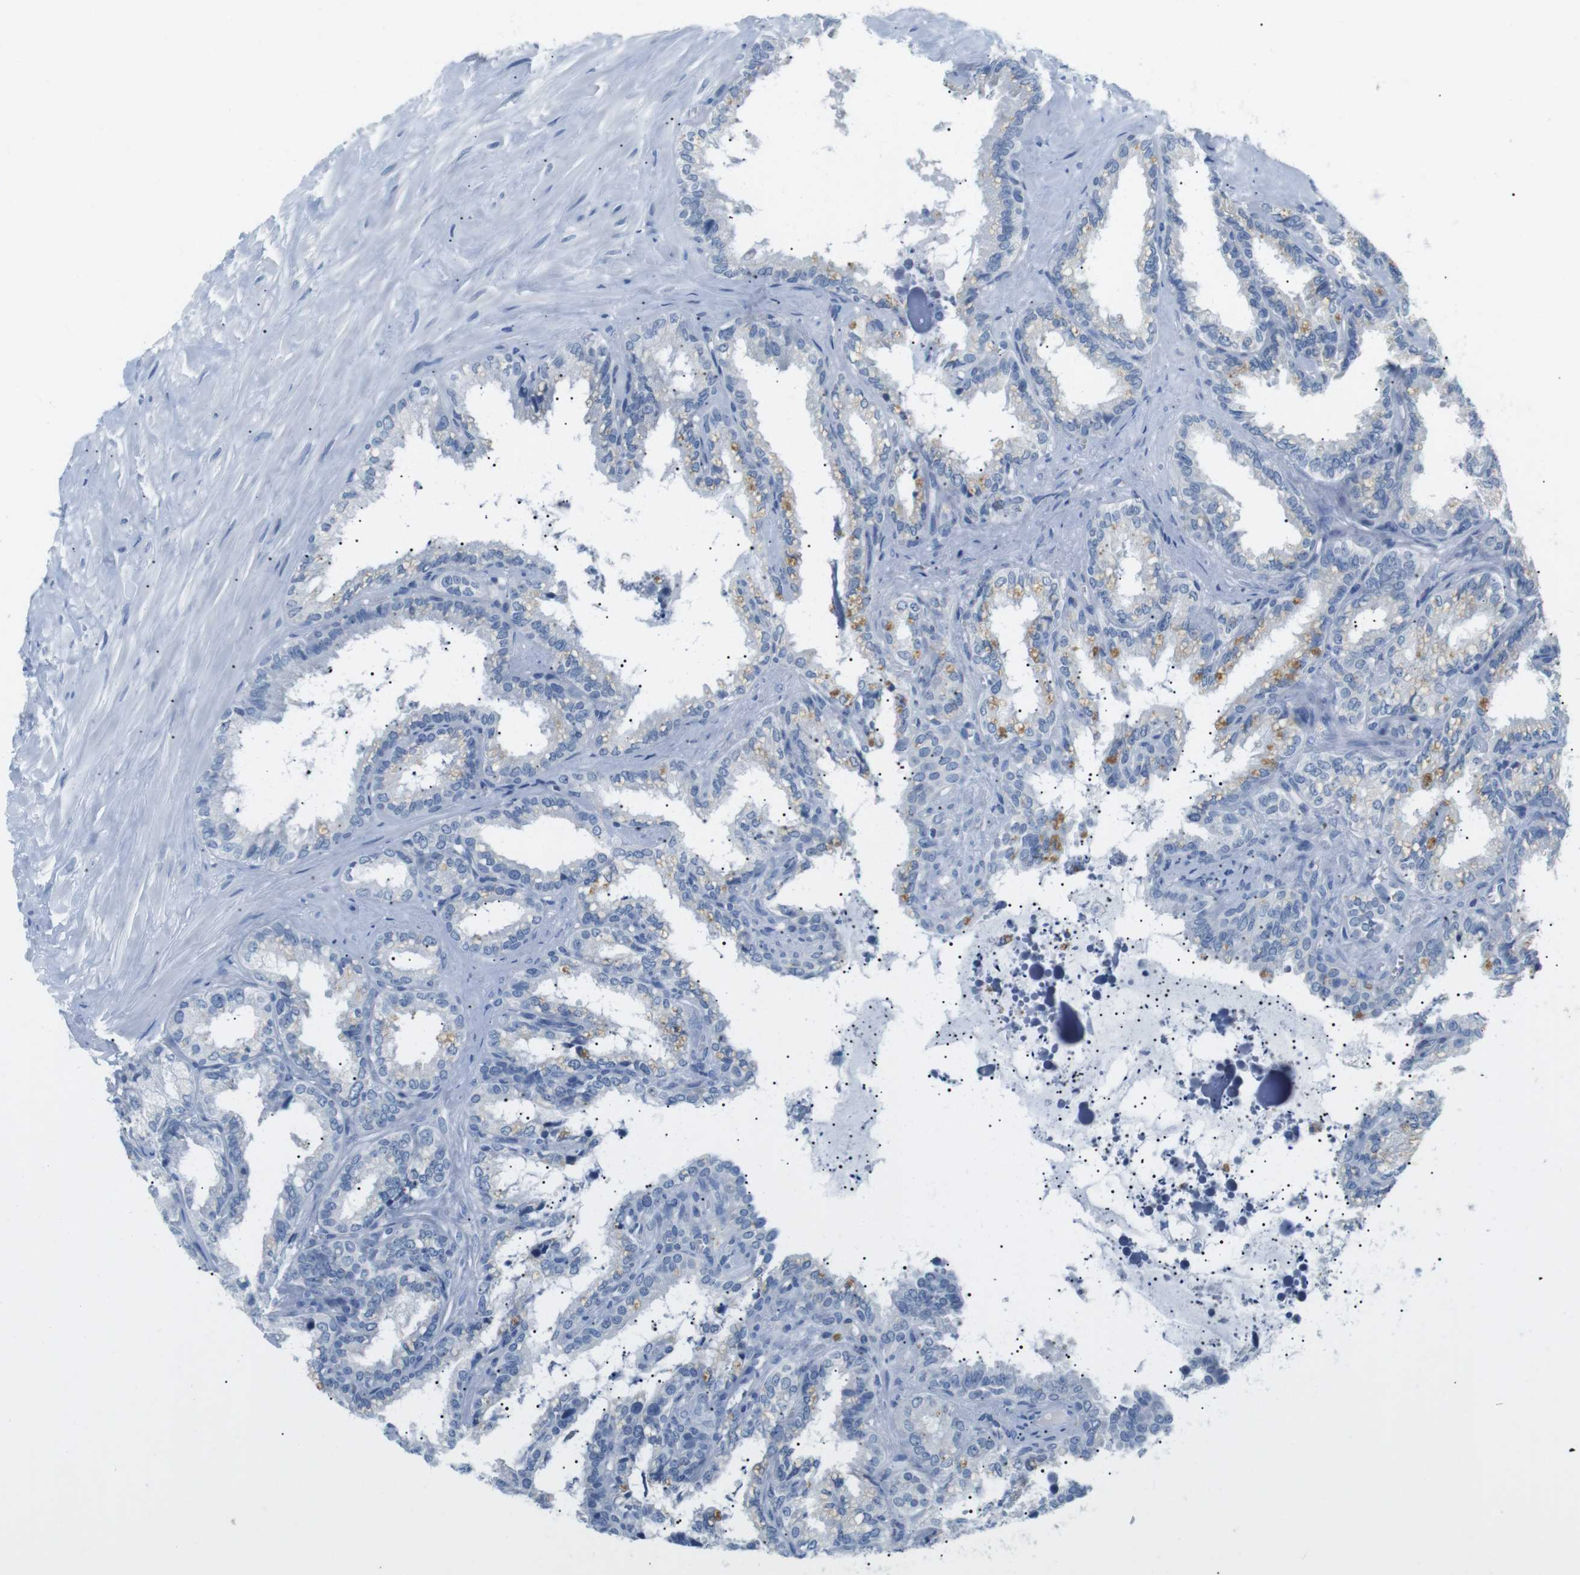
{"staining": {"intensity": "weak", "quantity": "<25%", "location": "cytoplasmic/membranous"}, "tissue": "seminal vesicle", "cell_type": "Glandular cells", "image_type": "normal", "snomed": [{"axis": "morphology", "description": "Normal tissue, NOS"}, {"axis": "topography", "description": "Seminal veicle"}], "caption": "This histopathology image is of benign seminal vesicle stained with IHC to label a protein in brown with the nuclei are counter-stained blue. There is no expression in glandular cells. (Stains: DAB immunohistochemistry (IHC) with hematoxylin counter stain, Microscopy: brightfield microscopy at high magnification).", "gene": "FCGRT", "patient": {"sex": "male", "age": 64}}